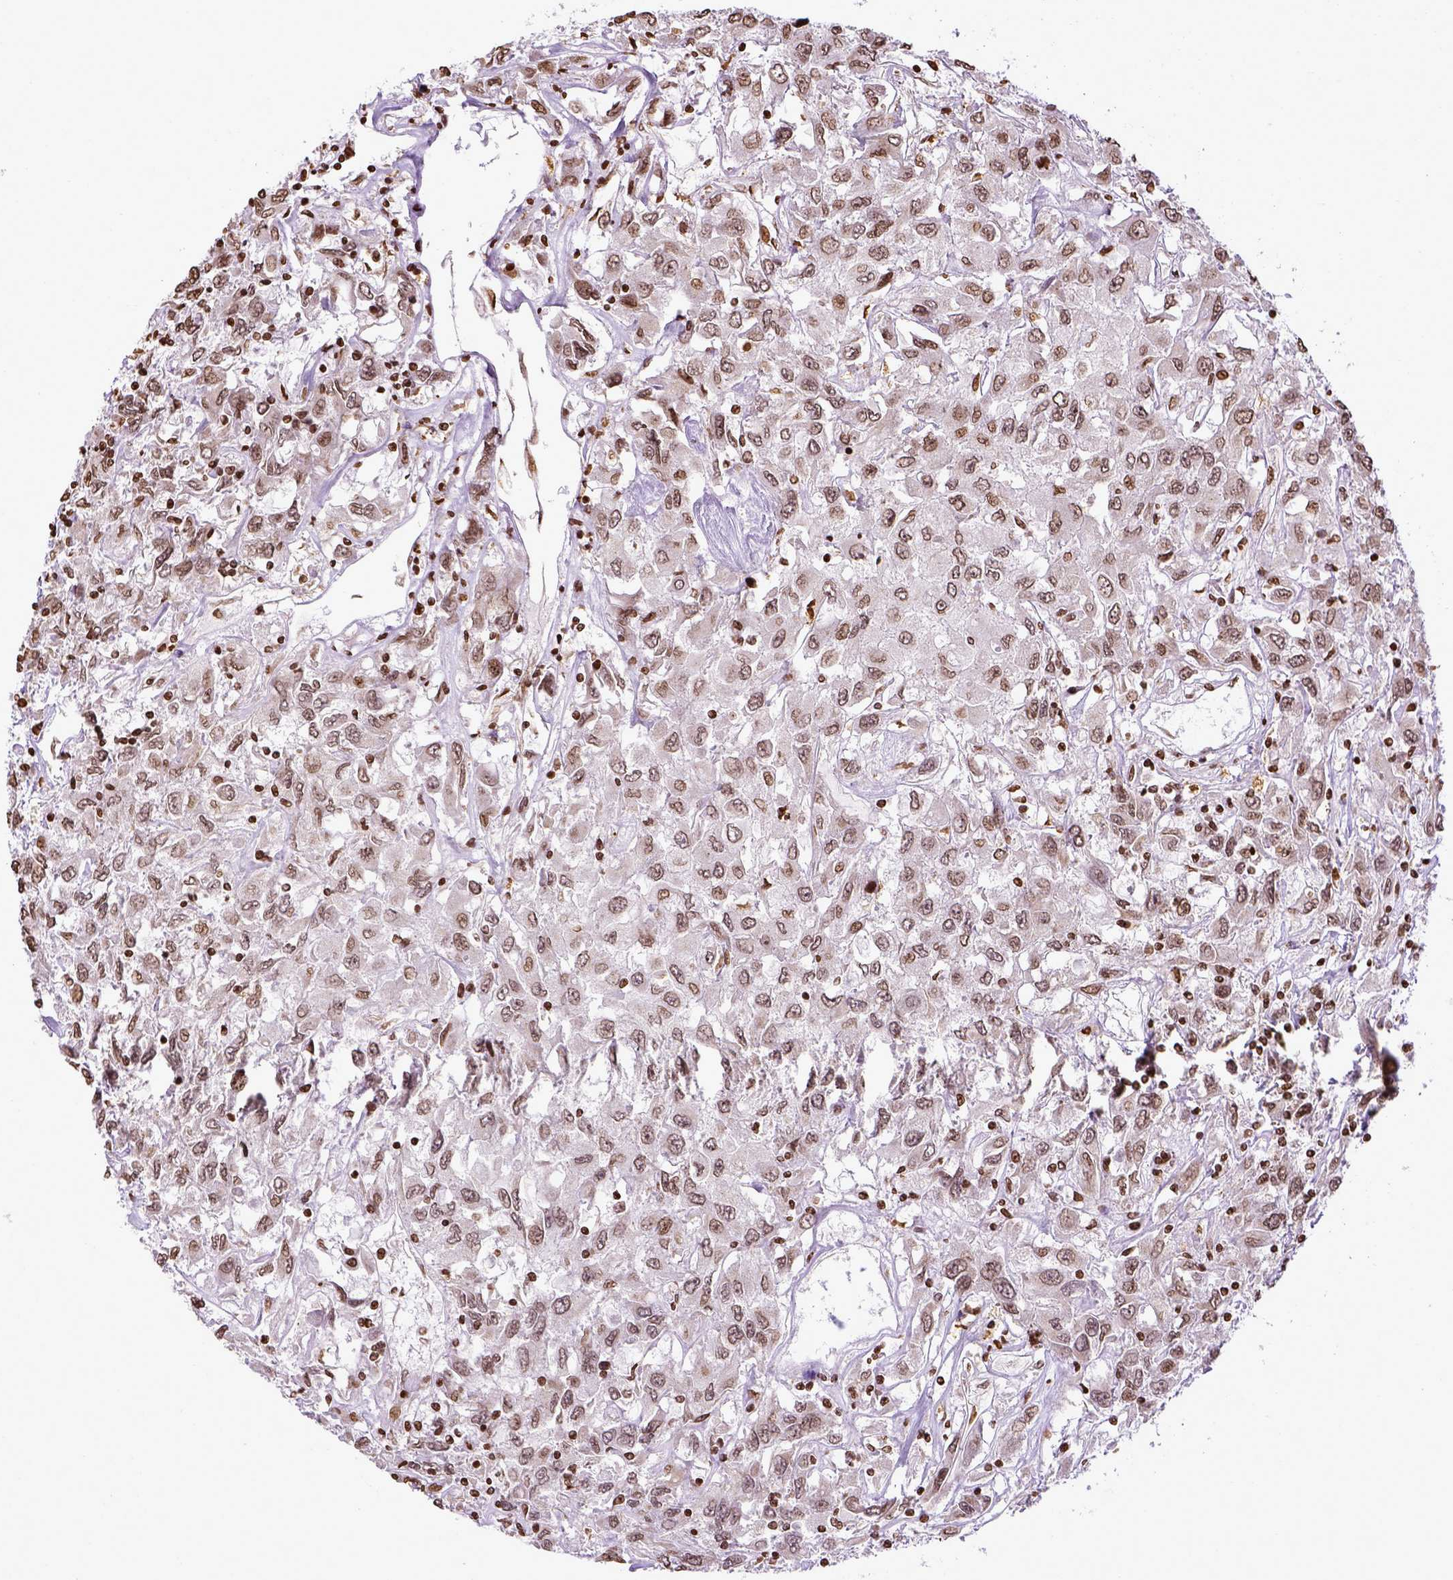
{"staining": {"intensity": "moderate", "quantity": ">75%", "location": "nuclear"}, "tissue": "renal cancer", "cell_type": "Tumor cells", "image_type": "cancer", "snomed": [{"axis": "morphology", "description": "Adenocarcinoma, NOS"}, {"axis": "topography", "description": "Kidney"}], "caption": "IHC micrograph of adenocarcinoma (renal) stained for a protein (brown), which demonstrates medium levels of moderate nuclear positivity in about >75% of tumor cells.", "gene": "ZNF75D", "patient": {"sex": "female", "age": 76}}